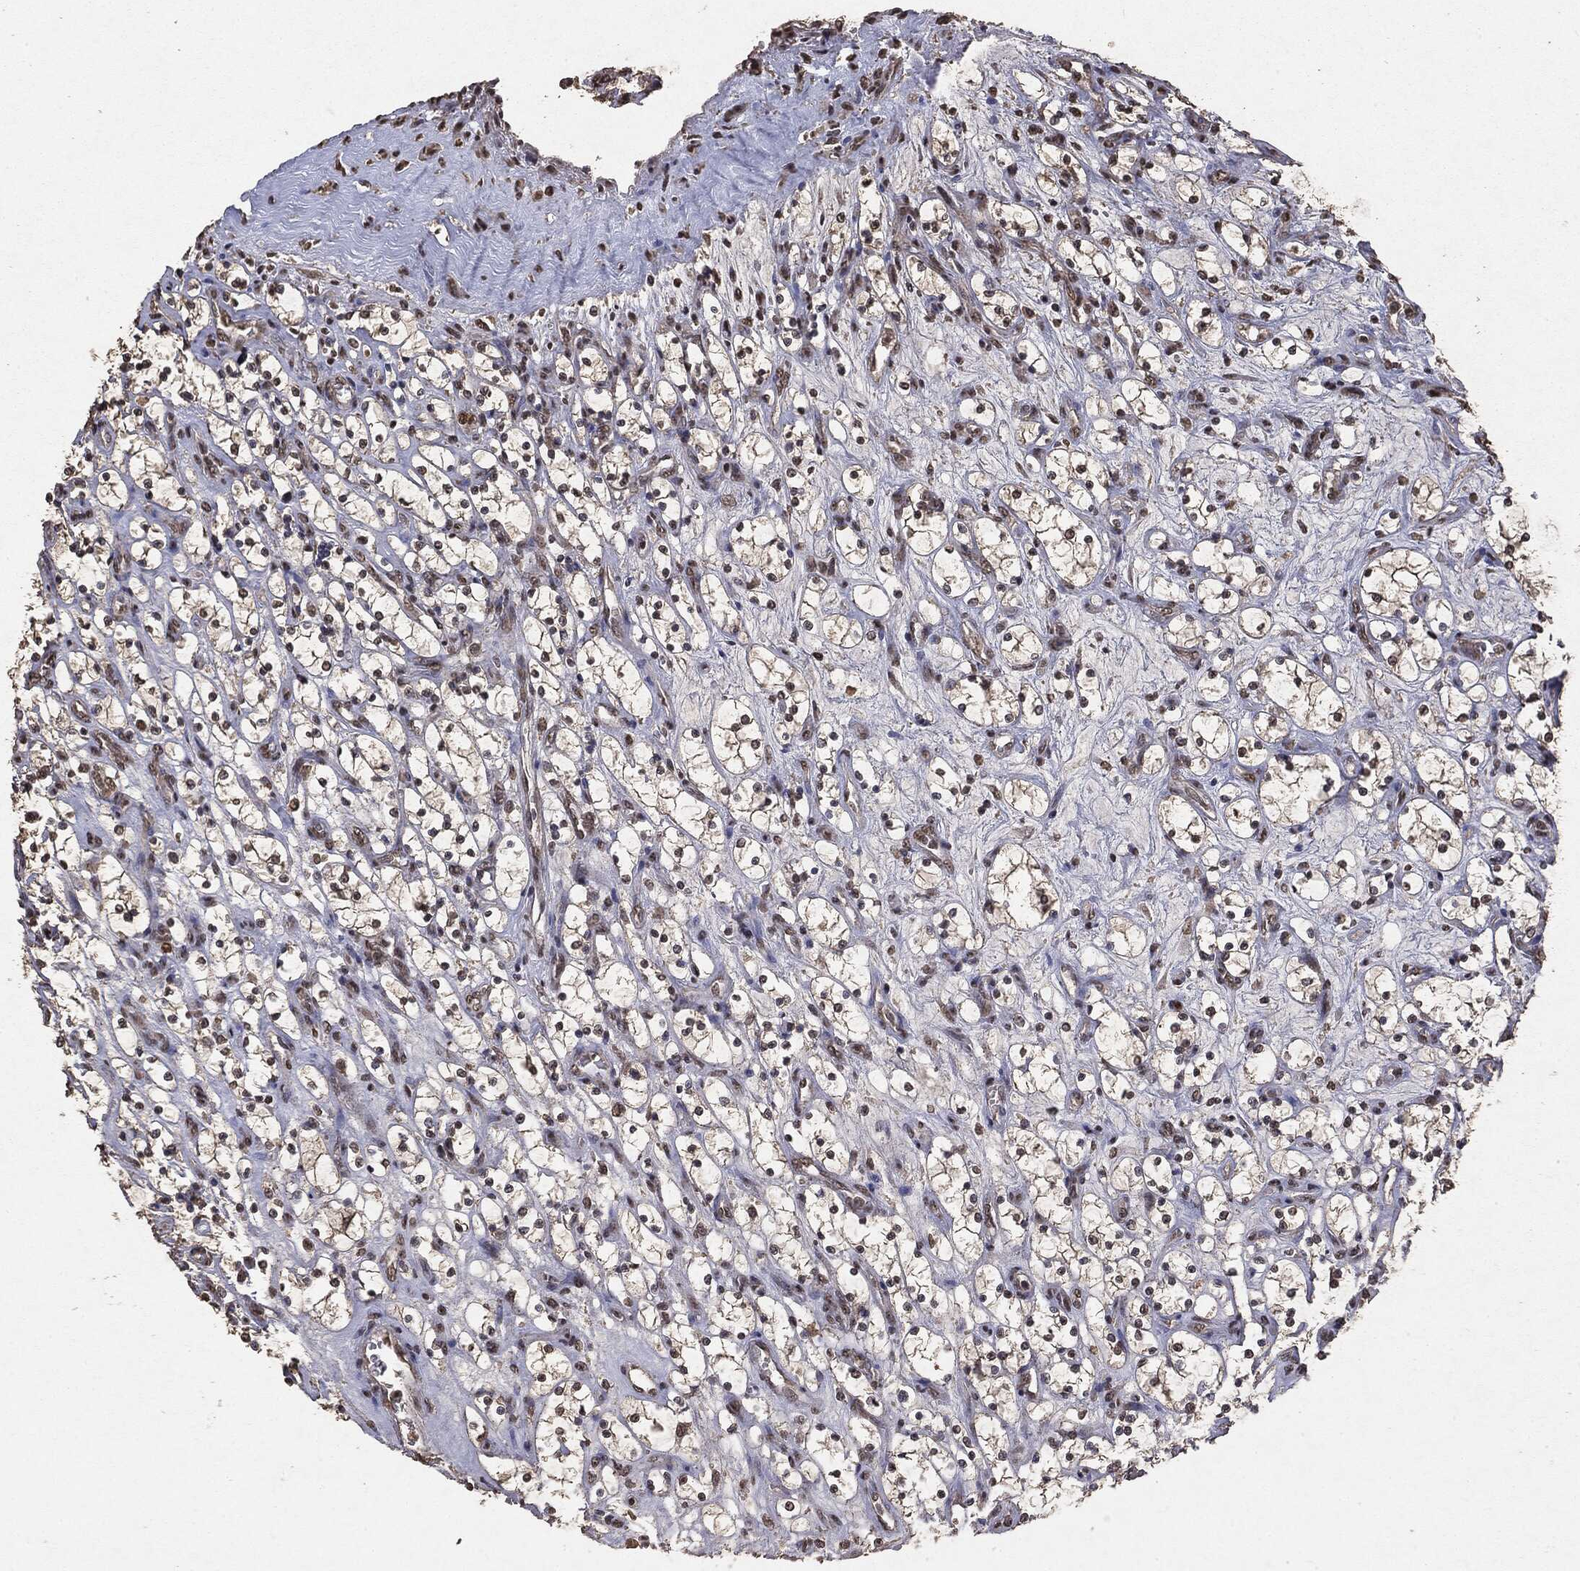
{"staining": {"intensity": "negative", "quantity": "none", "location": "none"}, "tissue": "renal cancer", "cell_type": "Tumor cells", "image_type": "cancer", "snomed": [{"axis": "morphology", "description": "Adenocarcinoma, NOS"}, {"axis": "topography", "description": "Kidney"}], "caption": "Tumor cells show no significant positivity in adenocarcinoma (renal). (Stains: DAB IHC with hematoxylin counter stain, Microscopy: brightfield microscopy at high magnification).", "gene": "RAD18", "patient": {"sex": "female", "age": 69}}